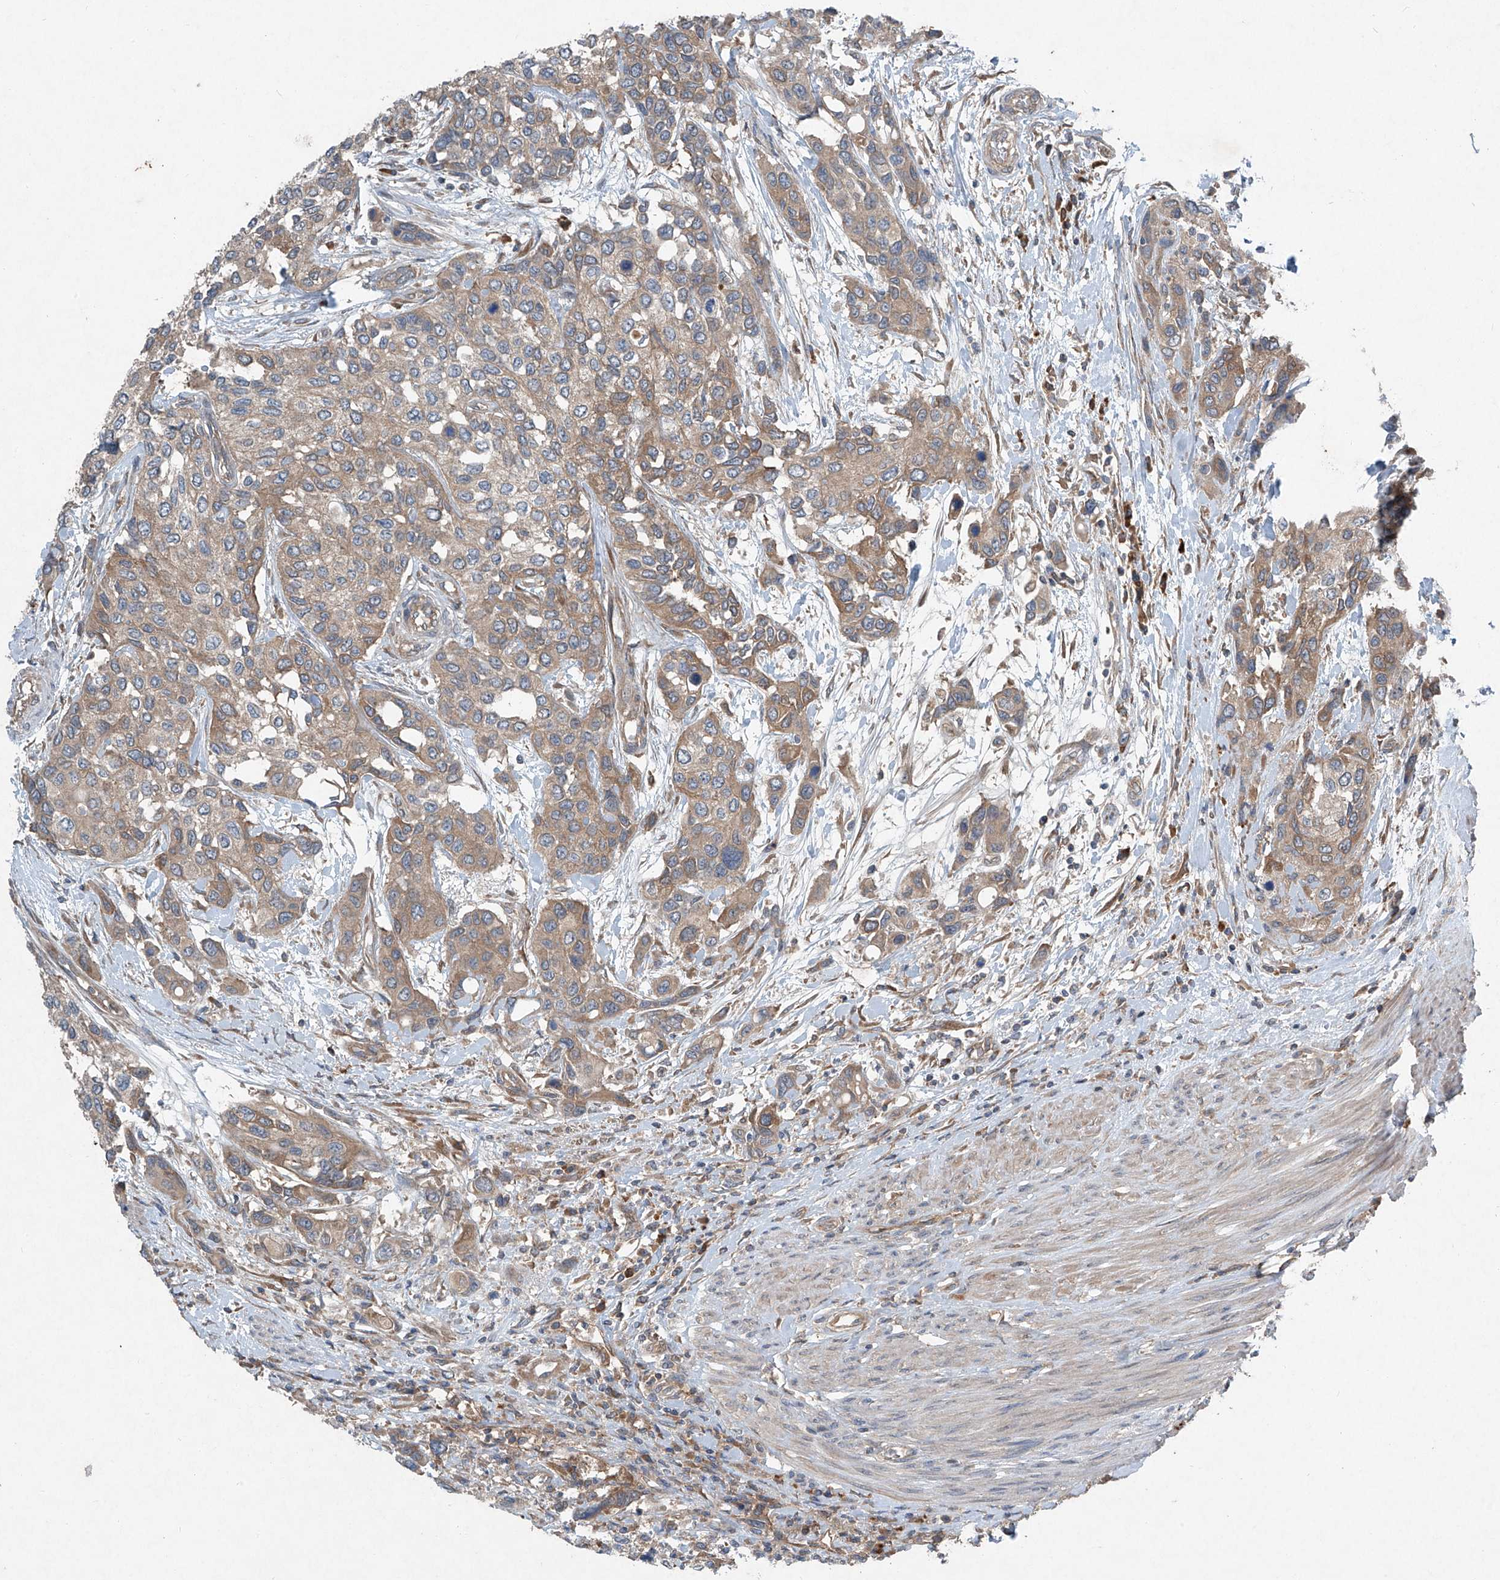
{"staining": {"intensity": "moderate", "quantity": ">75%", "location": "cytoplasmic/membranous"}, "tissue": "urothelial cancer", "cell_type": "Tumor cells", "image_type": "cancer", "snomed": [{"axis": "morphology", "description": "Normal tissue, NOS"}, {"axis": "morphology", "description": "Urothelial carcinoma, High grade"}, {"axis": "topography", "description": "Vascular tissue"}, {"axis": "topography", "description": "Urinary bladder"}], "caption": "Immunohistochemical staining of human urothelial cancer displays moderate cytoplasmic/membranous protein expression in about >75% of tumor cells. The staining was performed using DAB, with brown indicating positive protein expression. Nuclei are stained blue with hematoxylin.", "gene": "FOXRED2", "patient": {"sex": "female", "age": 56}}